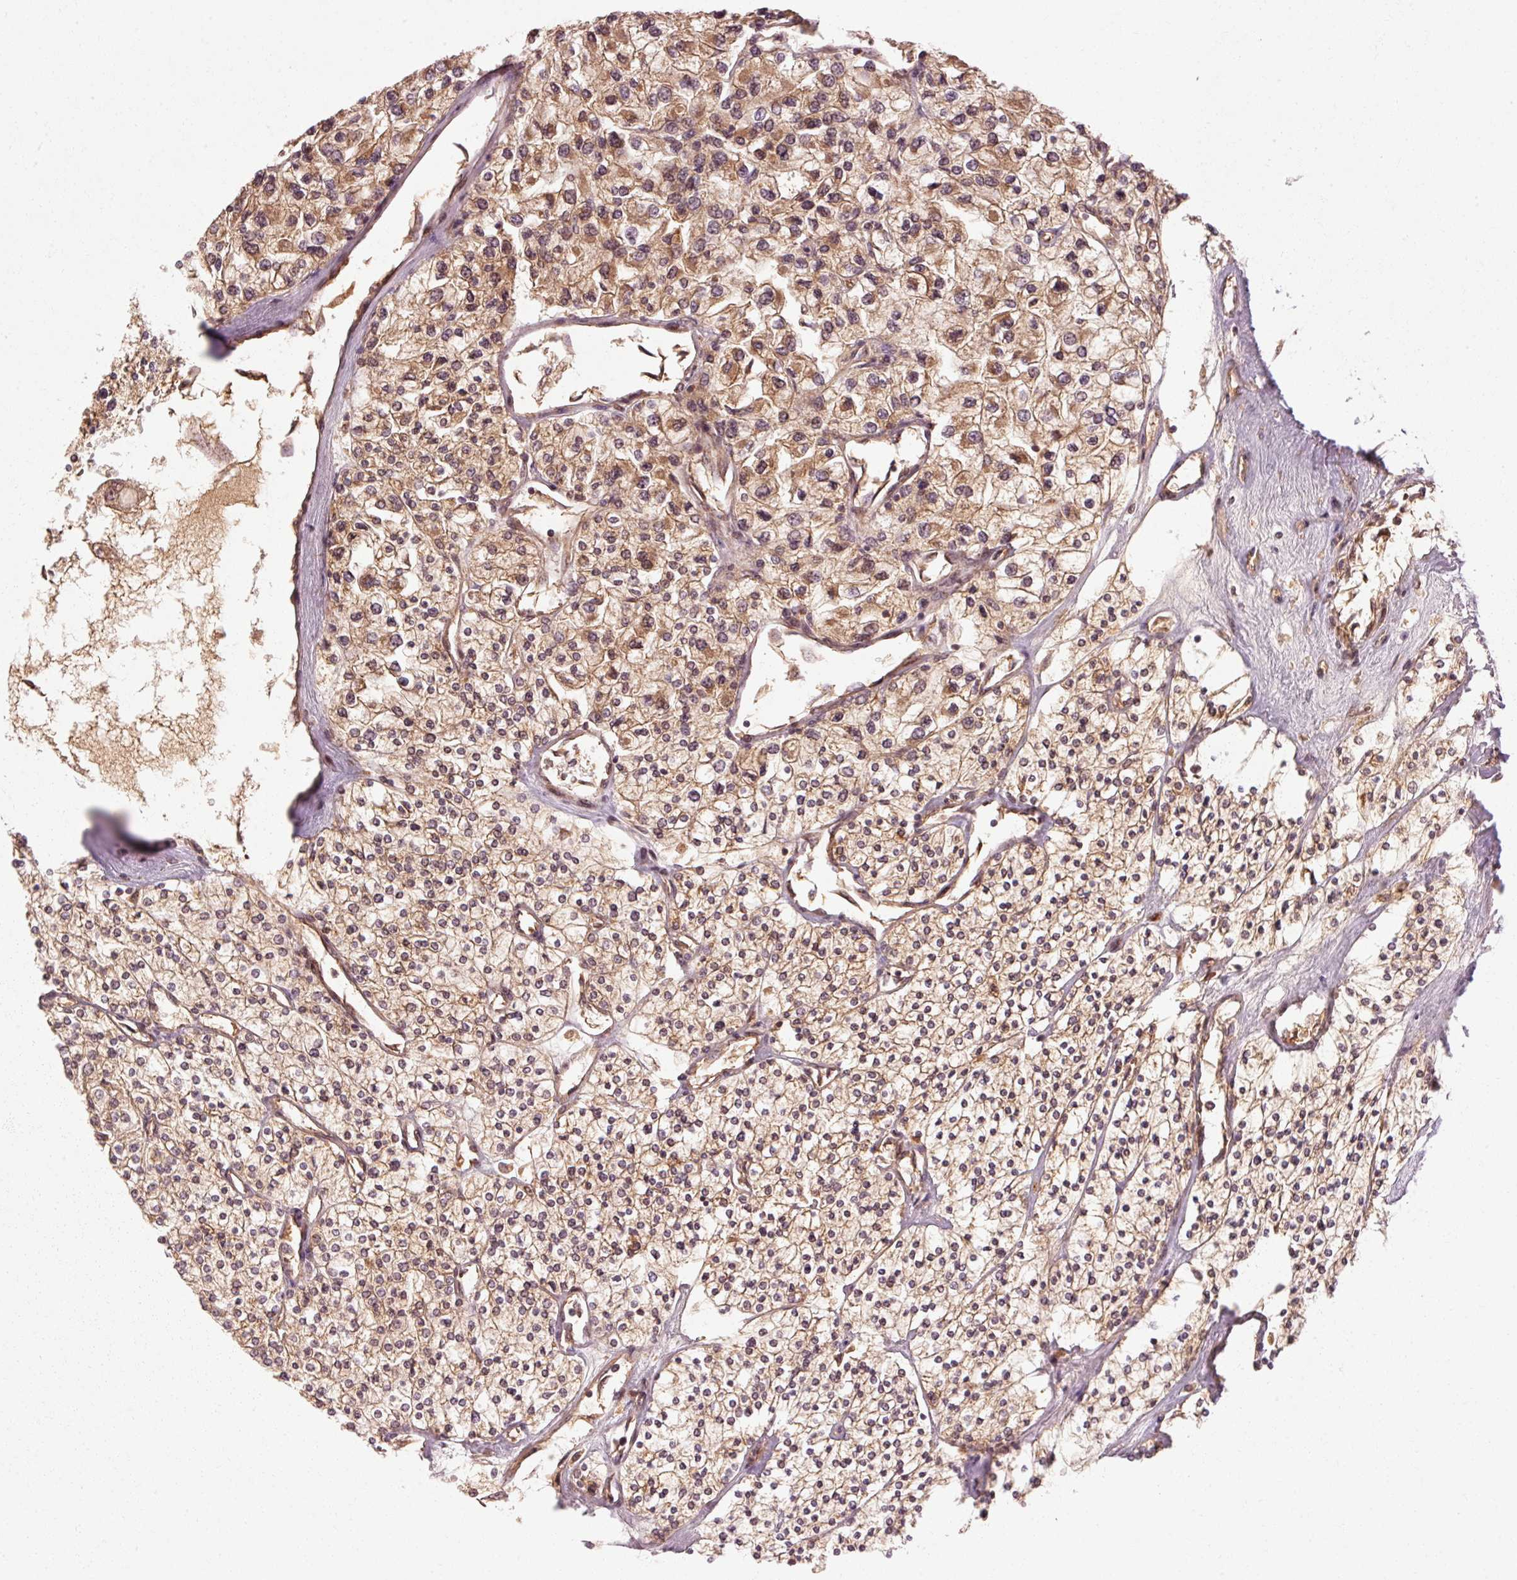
{"staining": {"intensity": "moderate", "quantity": ">75%", "location": "cytoplasmic/membranous"}, "tissue": "renal cancer", "cell_type": "Tumor cells", "image_type": "cancer", "snomed": [{"axis": "morphology", "description": "Adenocarcinoma, NOS"}, {"axis": "topography", "description": "Kidney"}], "caption": "Immunohistochemical staining of human renal cancer shows moderate cytoplasmic/membranous protein expression in about >75% of tumor cells.", "gene": "CTNNA1", "patient": {"sex": "male", "age": 80}}